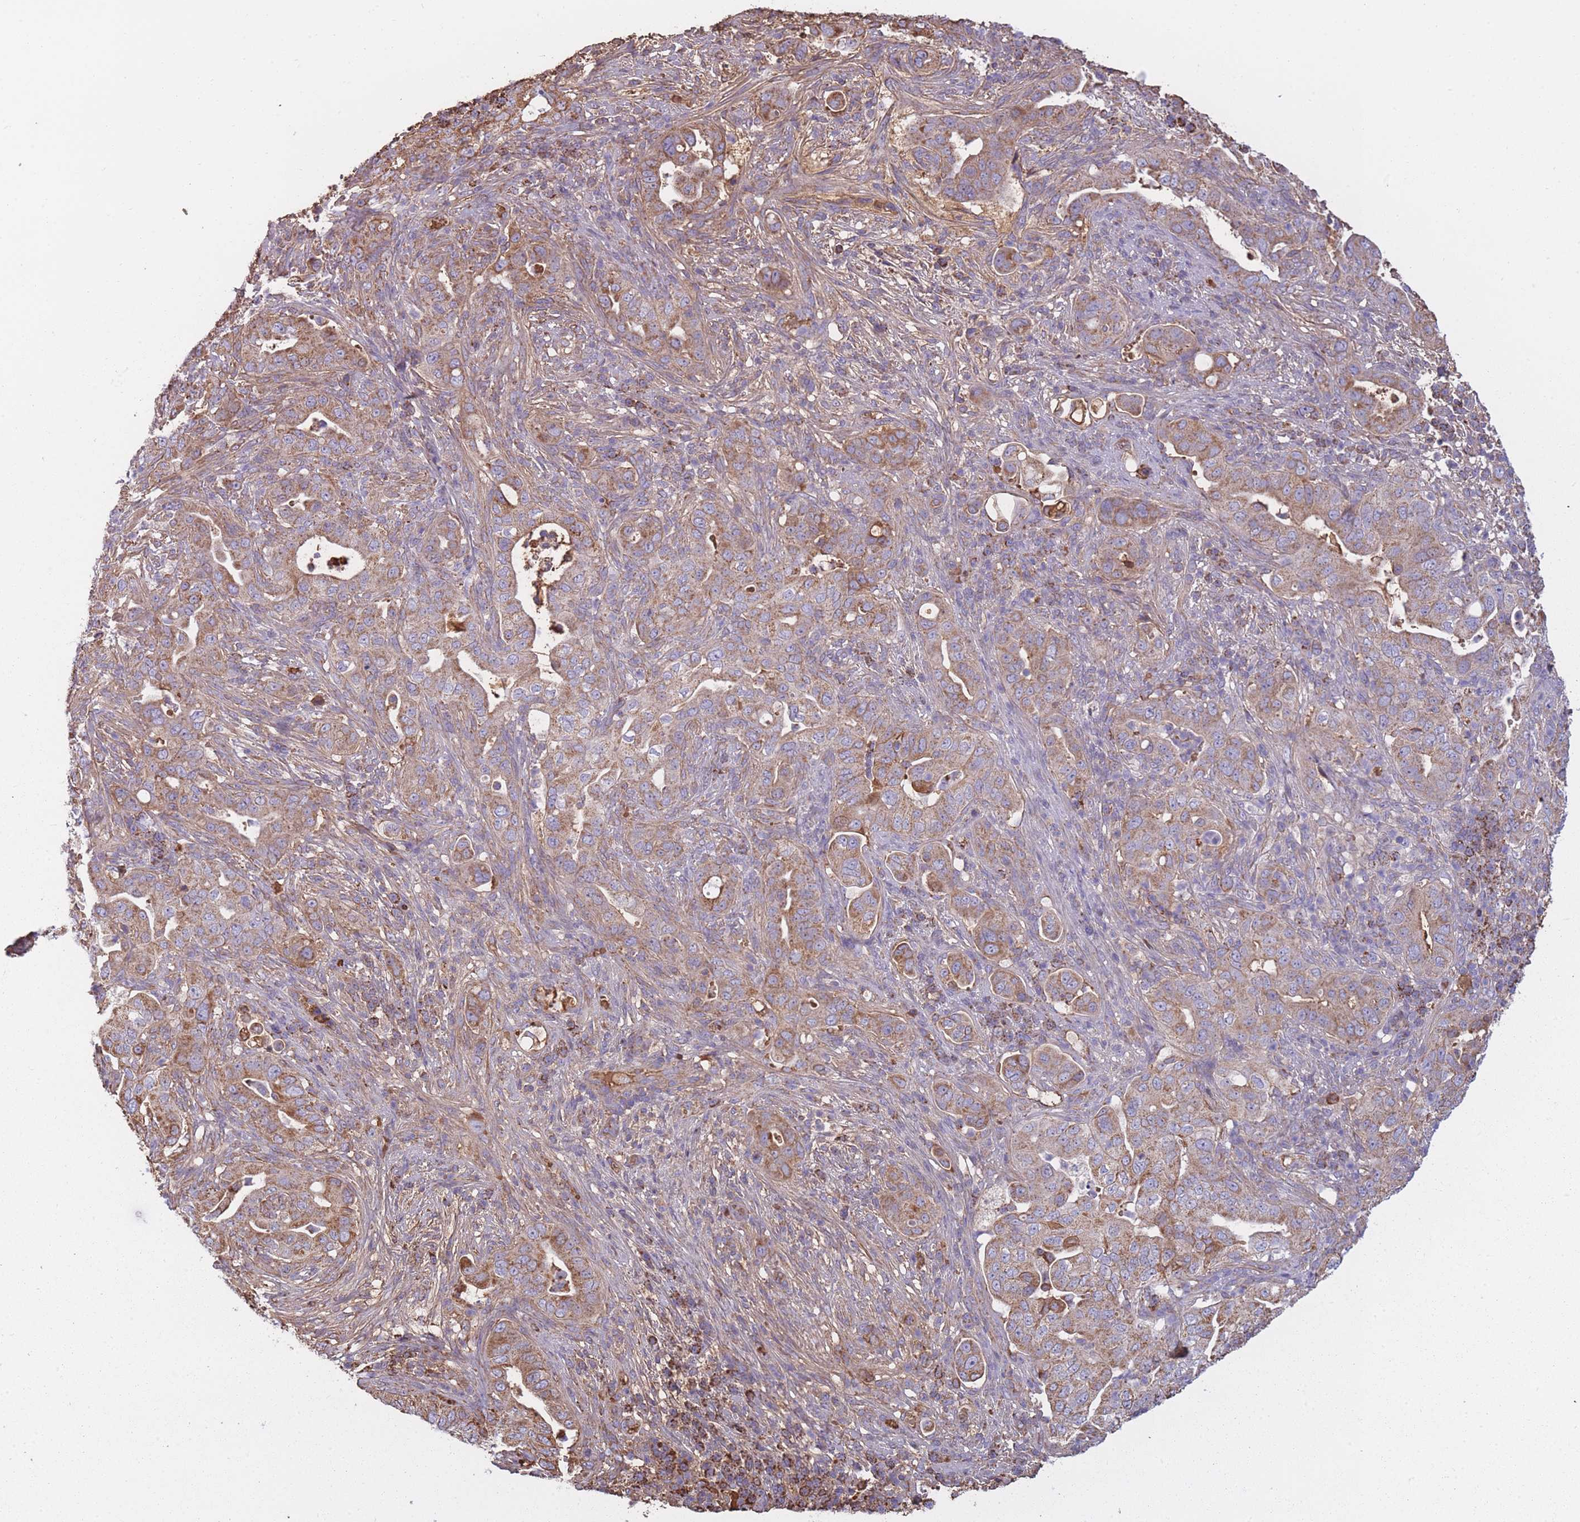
{"staining": {"intensity": "moderate", "quantity": ">75%", "location": "cytoplasmic/membranous"}, "tissue": "pancreatic cancer", "cell_type": "Tumor cells", "image_type": "cancer", "snomed": [{"axis": "morphology", "description": "Adenocarcinoma, NOS"}, {"axis": "topography", "description": "Pancreas"}], "caption": "Tumor cells exhibit medium levels of moderate cytoplasmic/membranous staining in approximately >75% of cells in human pancreatic cancer.", "gene": "KAT2A", "patient": {"sex": "female", "age": 63}}